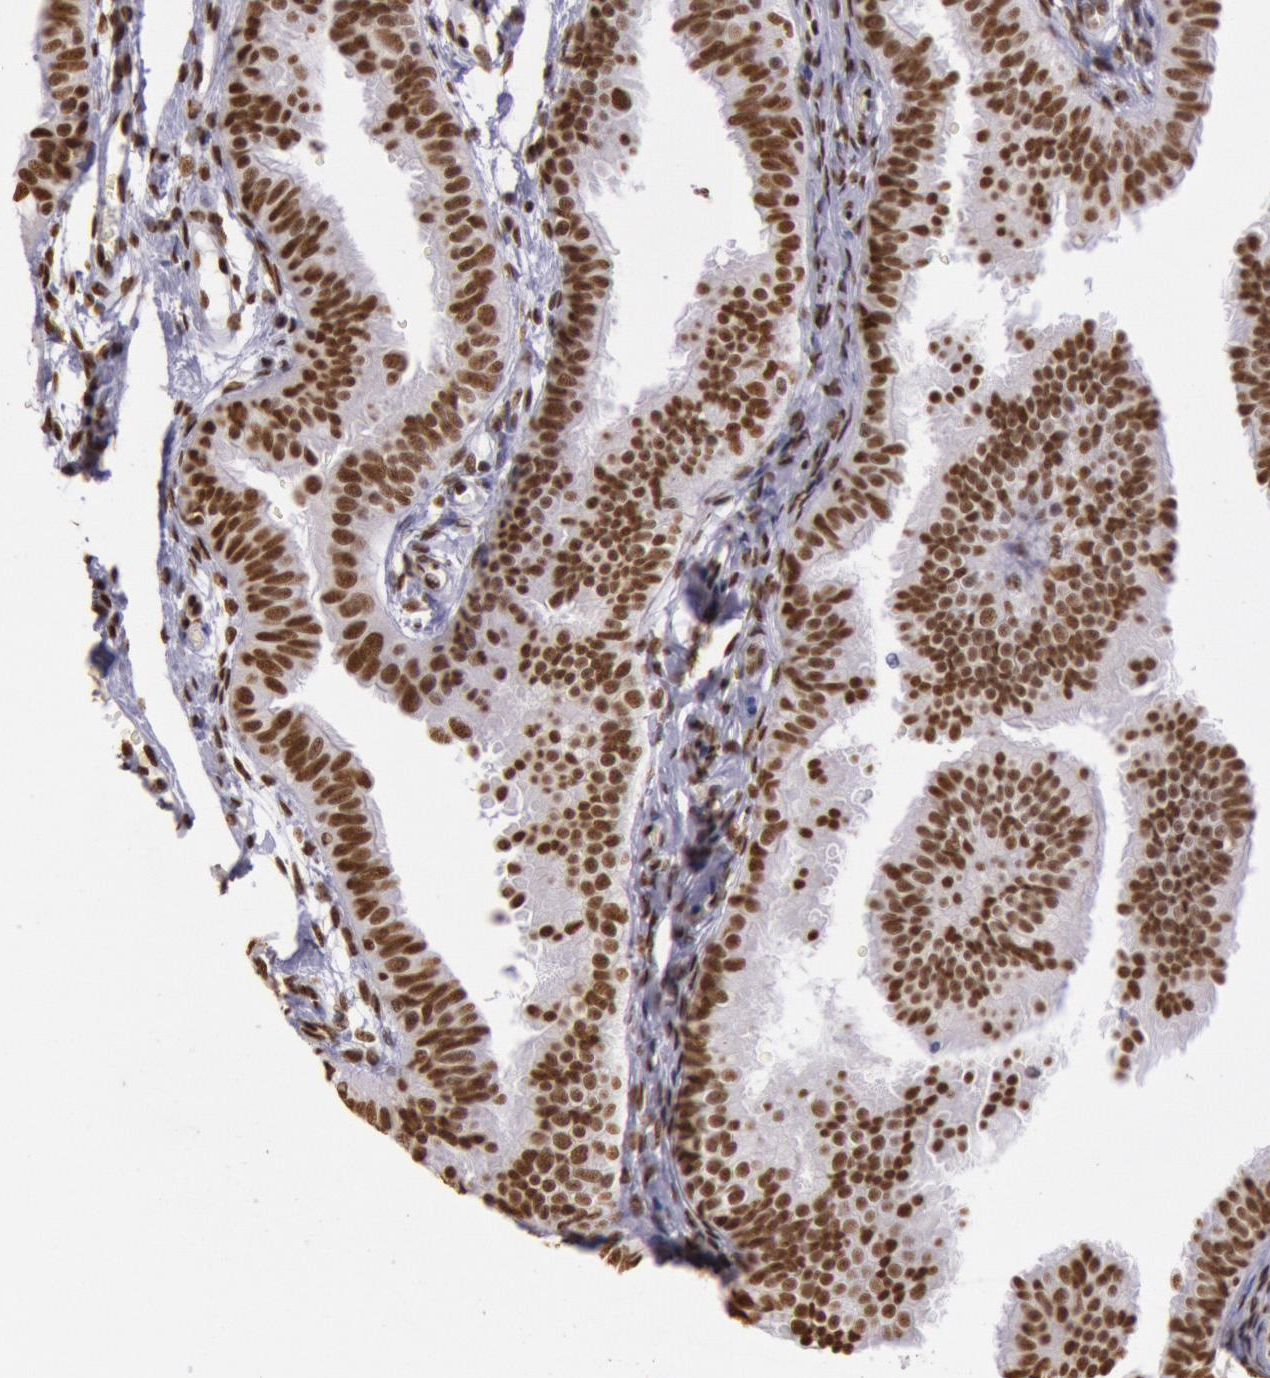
{"staining": {"intensity": "strong", "quantity": ">75%", "location": "nuclear"}, "tissue": "fallopian tube", "cell_type": "Glandular cells", "image_type": "normal", "snomed": [{"axis": "morphology", "description": "Normal tissue, NOS"}, {"axis": "morphology", "description": "Dermoid, NOS"}, {"axis": "topography", "description": "Fallopian tube"}], "caption": "An IHC micrograph of normal tissue is shown. Protein staining in brown shows strong nuclear positivity in fallopian tube within glandular cells. (brown staining indicates protein expression, while blue staining denotes nuclei).", "gene": "HNRNPH1", "patient": {"sex": "female", "age": 33}}